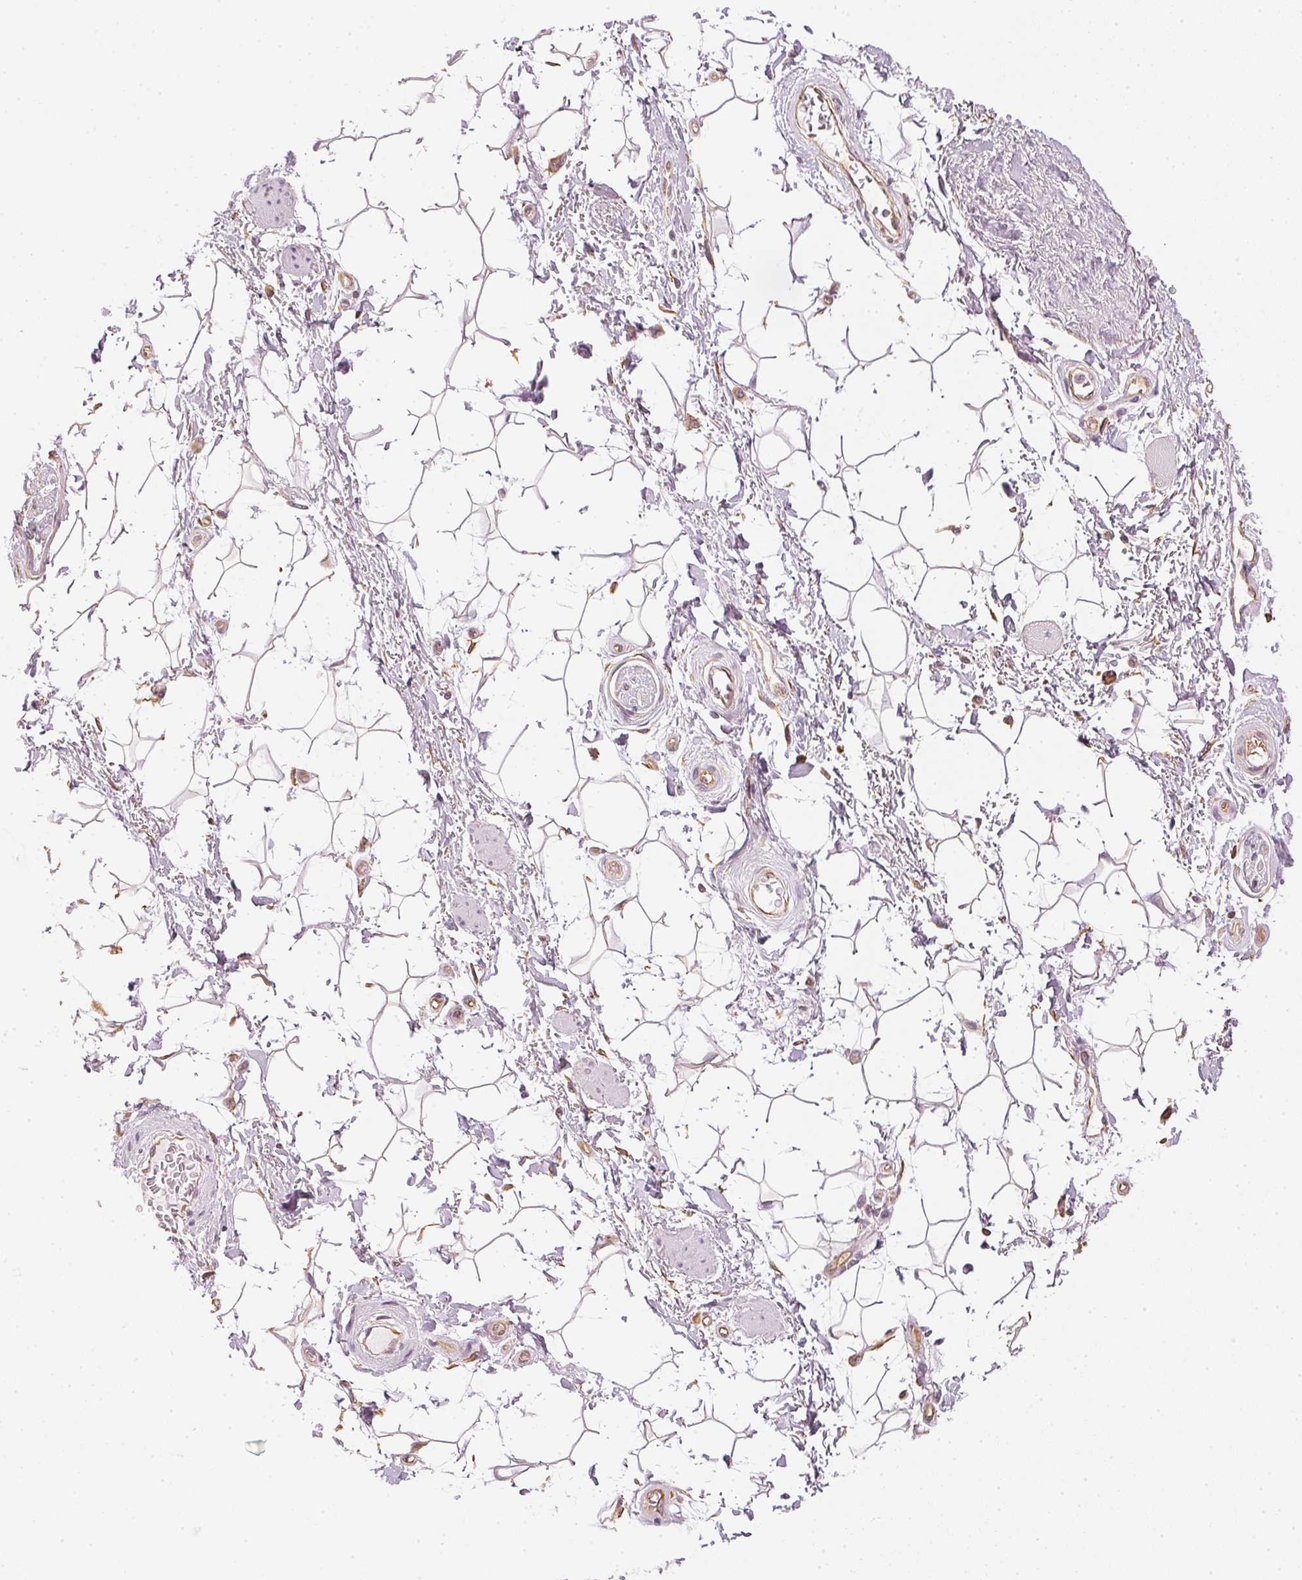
{"staining": {"intensity": "negative", "quantity": "none", "location": "none"}, "tissue": "adipose tissue", "cell_type": "Adipocytes", "image_type": "normal", "snomed": [{"axis": "morphology", "description": "Normal tissue, NOS"}, {"axis": "topography", "description": "Anal"}, {"axis": "topography", "description": "Peripheral nerve tissue"}], "caption": "IHC image of benign adipose tissue: adipose tissue stained with DAB (3,3'-diaminobenzidine) demonstrates no significant protein staining in adipocytes.", "gene": "APLP1", "patient": {"sex": "male", "age": 51}}